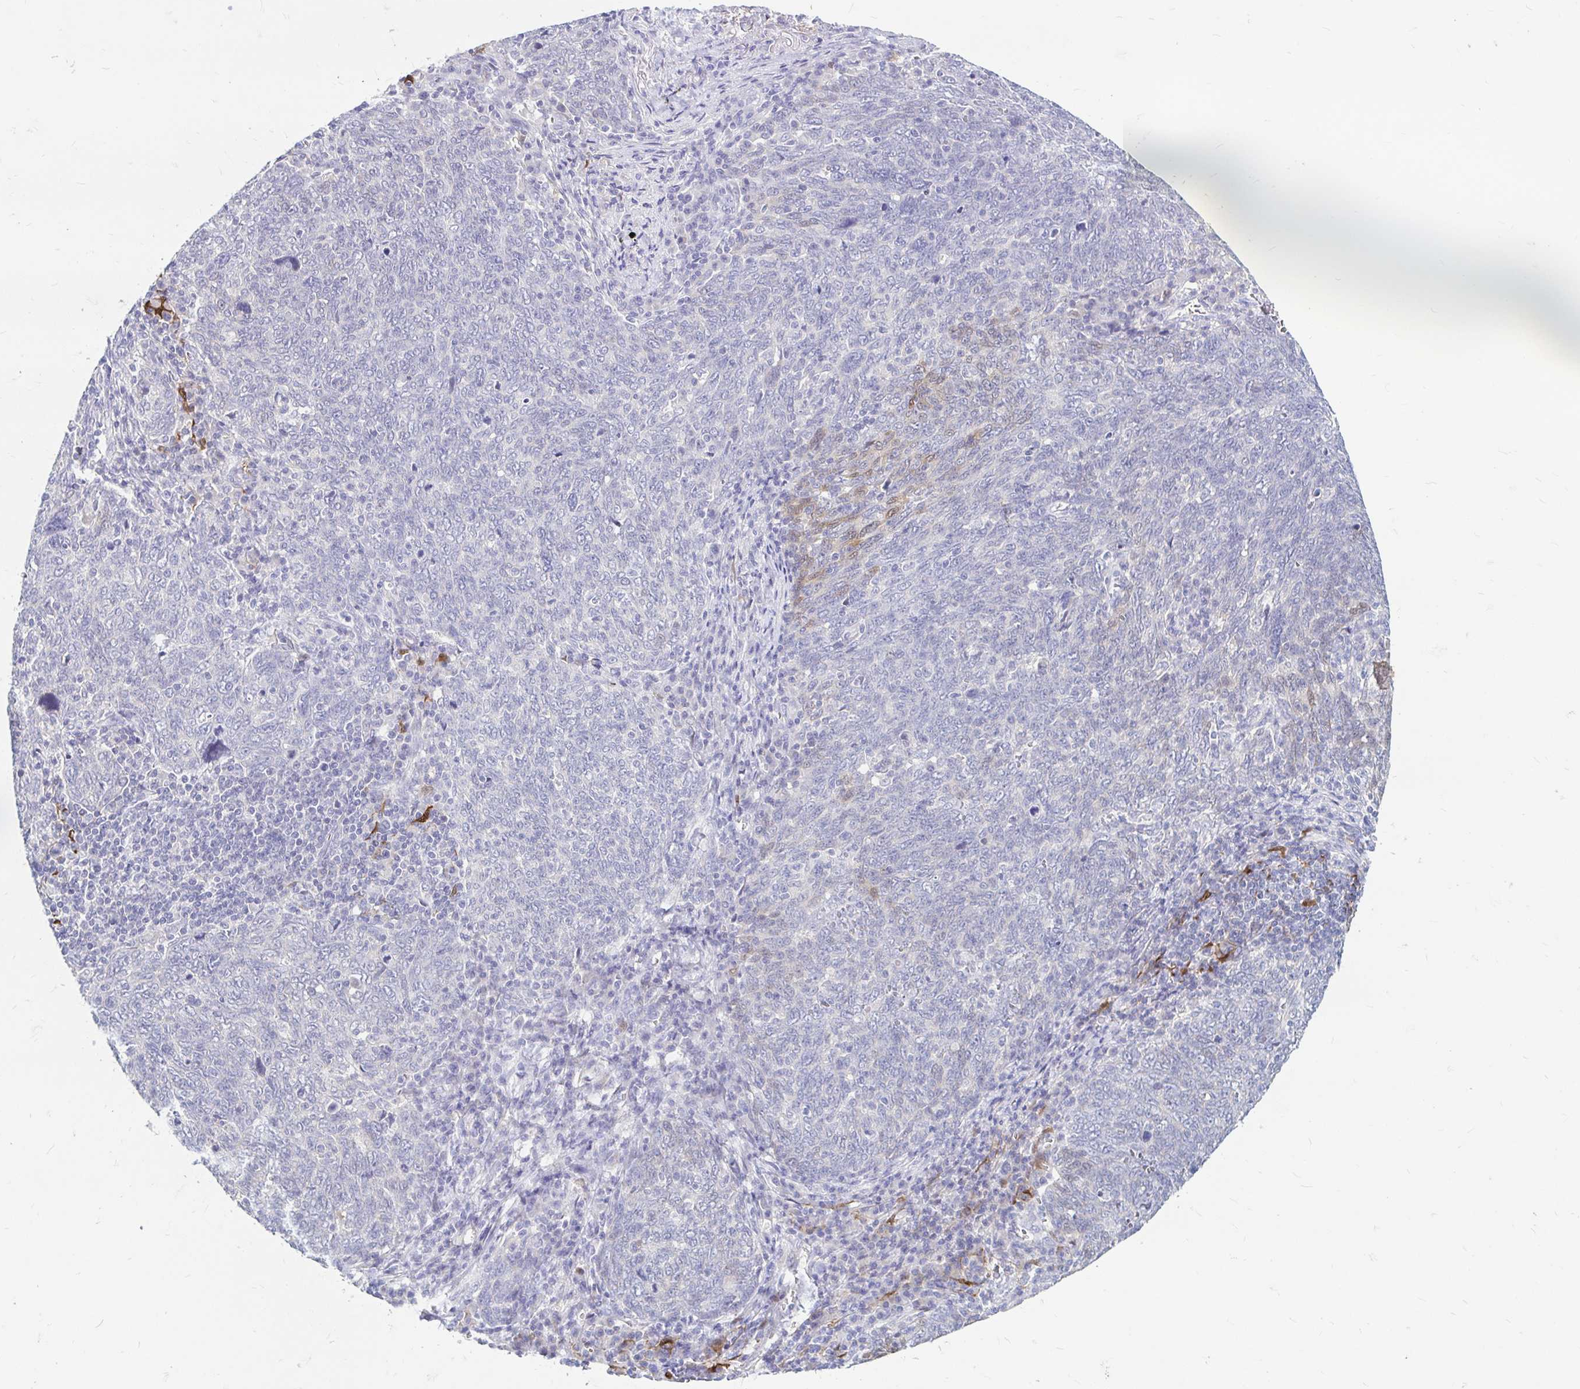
{"staining": {"intensity": "negative", "quantity": "none", "location": "none"}, "tissue": "lung cancer", "cell_type": "Tumor cells", "image_type": "cancer", "snomed": [{"axis": "morphology", "description": "Squamous cell carcinoma, NOS"}, {"axis": "topography", "description": "Lung"}], "caption": "Photomicrograph shows no significant protein staining in tumor cells of squamous cell carcinoma (lung).", "gene": "ADH1A", "patient": {"sex": "female", "age": 72}}